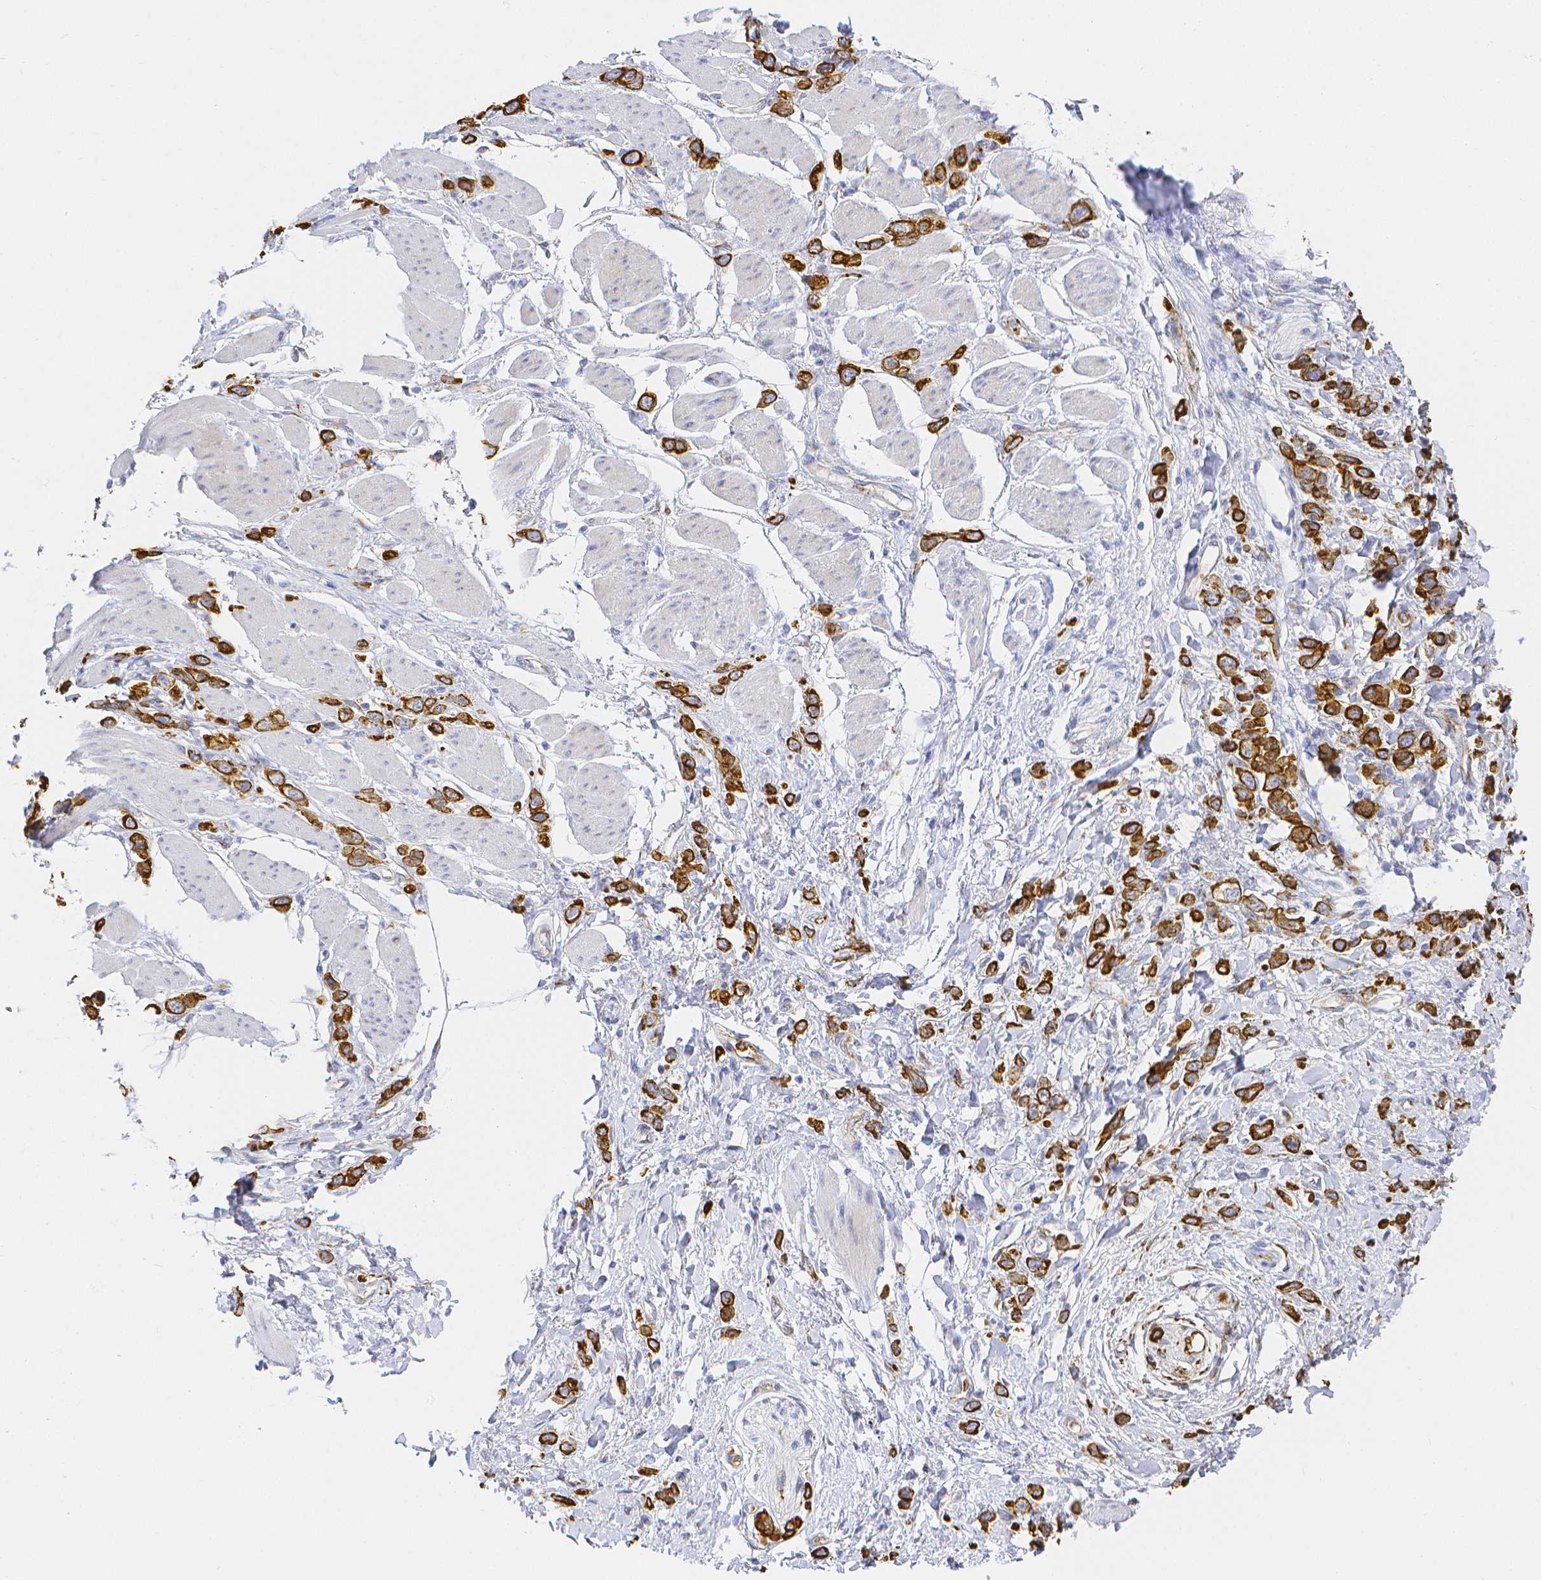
{"staining": {"intensity": "strong", "quantity": ">75%", "location": "cytoplasmic/membranous"}, "tissue": "stomach cancer", "cell_type": "Tumor cells", "image_type": "cancer", "snomed": [{"axis": "morphology", "description": "Adenocarcinoma, NOS"}, {"axis": "topography", "description": "Stomach"}], "caption": "Stomach adenocarcinoma stained for a protein reveals strong cytoplasmic/membranous positivity in tumor cells.", "gene": "SMURF1", "patient": {"sex": "female", "age": 65}}